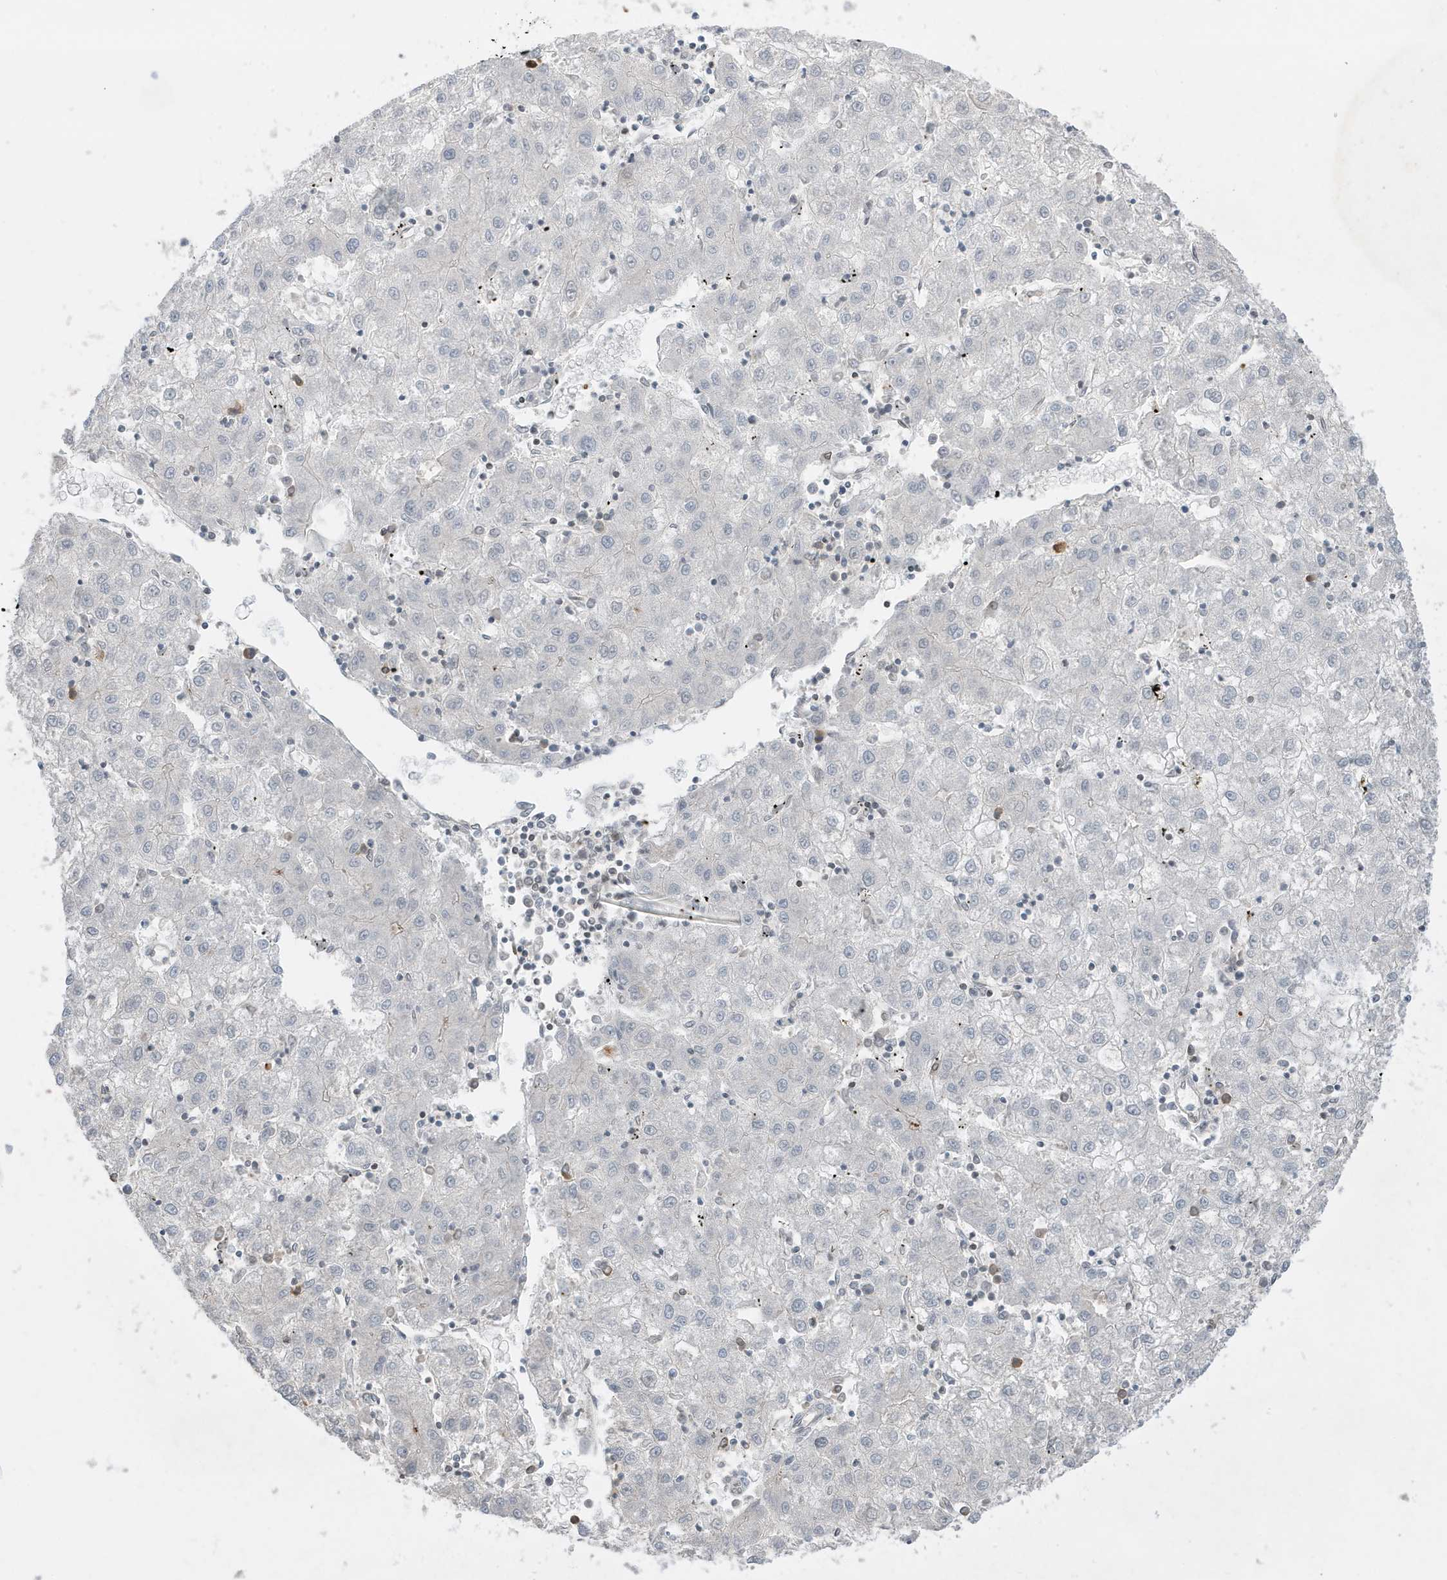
{"staining": {"intensity": "negative", "quantity": "none", "location": "none"}, "tissue": "liver cancer", "cell_type": "Tumor cells", "image_type": "cancer", "snomed": [{"axis": "morphology", "description": "Carcinoma, Hepatocellular, NOS"}, {"axis": "topography", "description": "Liver"}], "caption": "Tumor cells are negative for protein expression in human hepatocellular carcinoma (liver).", "gene": "FNDC1", "patient": {"sex": "male", "age": 72}}